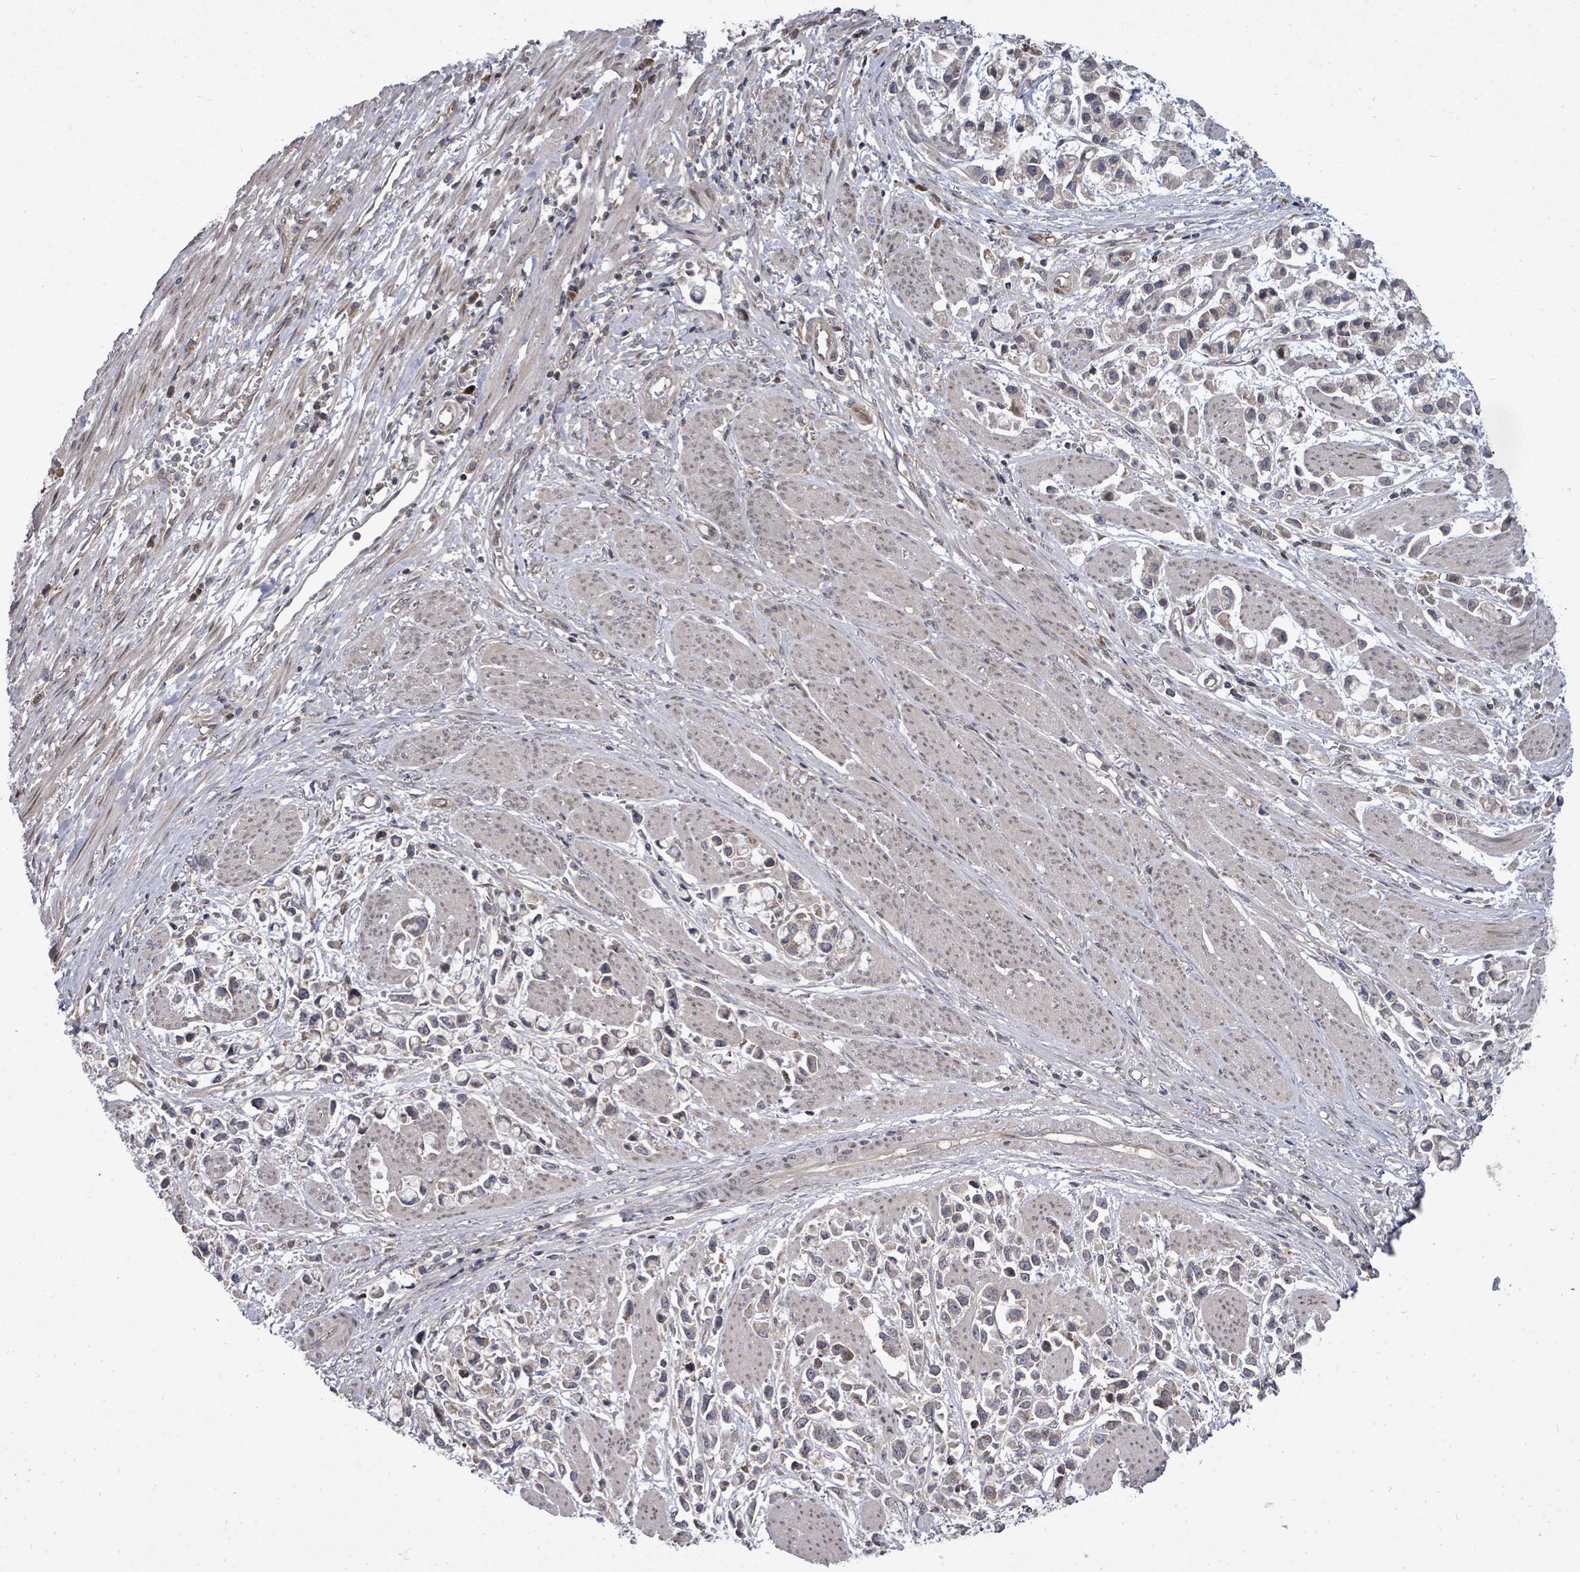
{"staining": {"intensity": "weak", "quantity": "<25%", "location": "cytoplasmic/membranous,nuclear"}, "tissue": "stomach cancer", "cell_type": "Tumor cells", "image_type": "cancer", "snomed": [{"axis": "morphology", "description": "Adenocarcinoma, NOS"}, {"axis": "topography", "description": "Stomach"}], "caption": "Tumor cells show no significant expression in adenocarcinoma (stomach). (DAB (3,3'-diaminobenzidine) immunohistochemistry (IHC), high magnification).", "gene": "KRTAP27-1", "patient": {"sex": "female", "age": 81}}